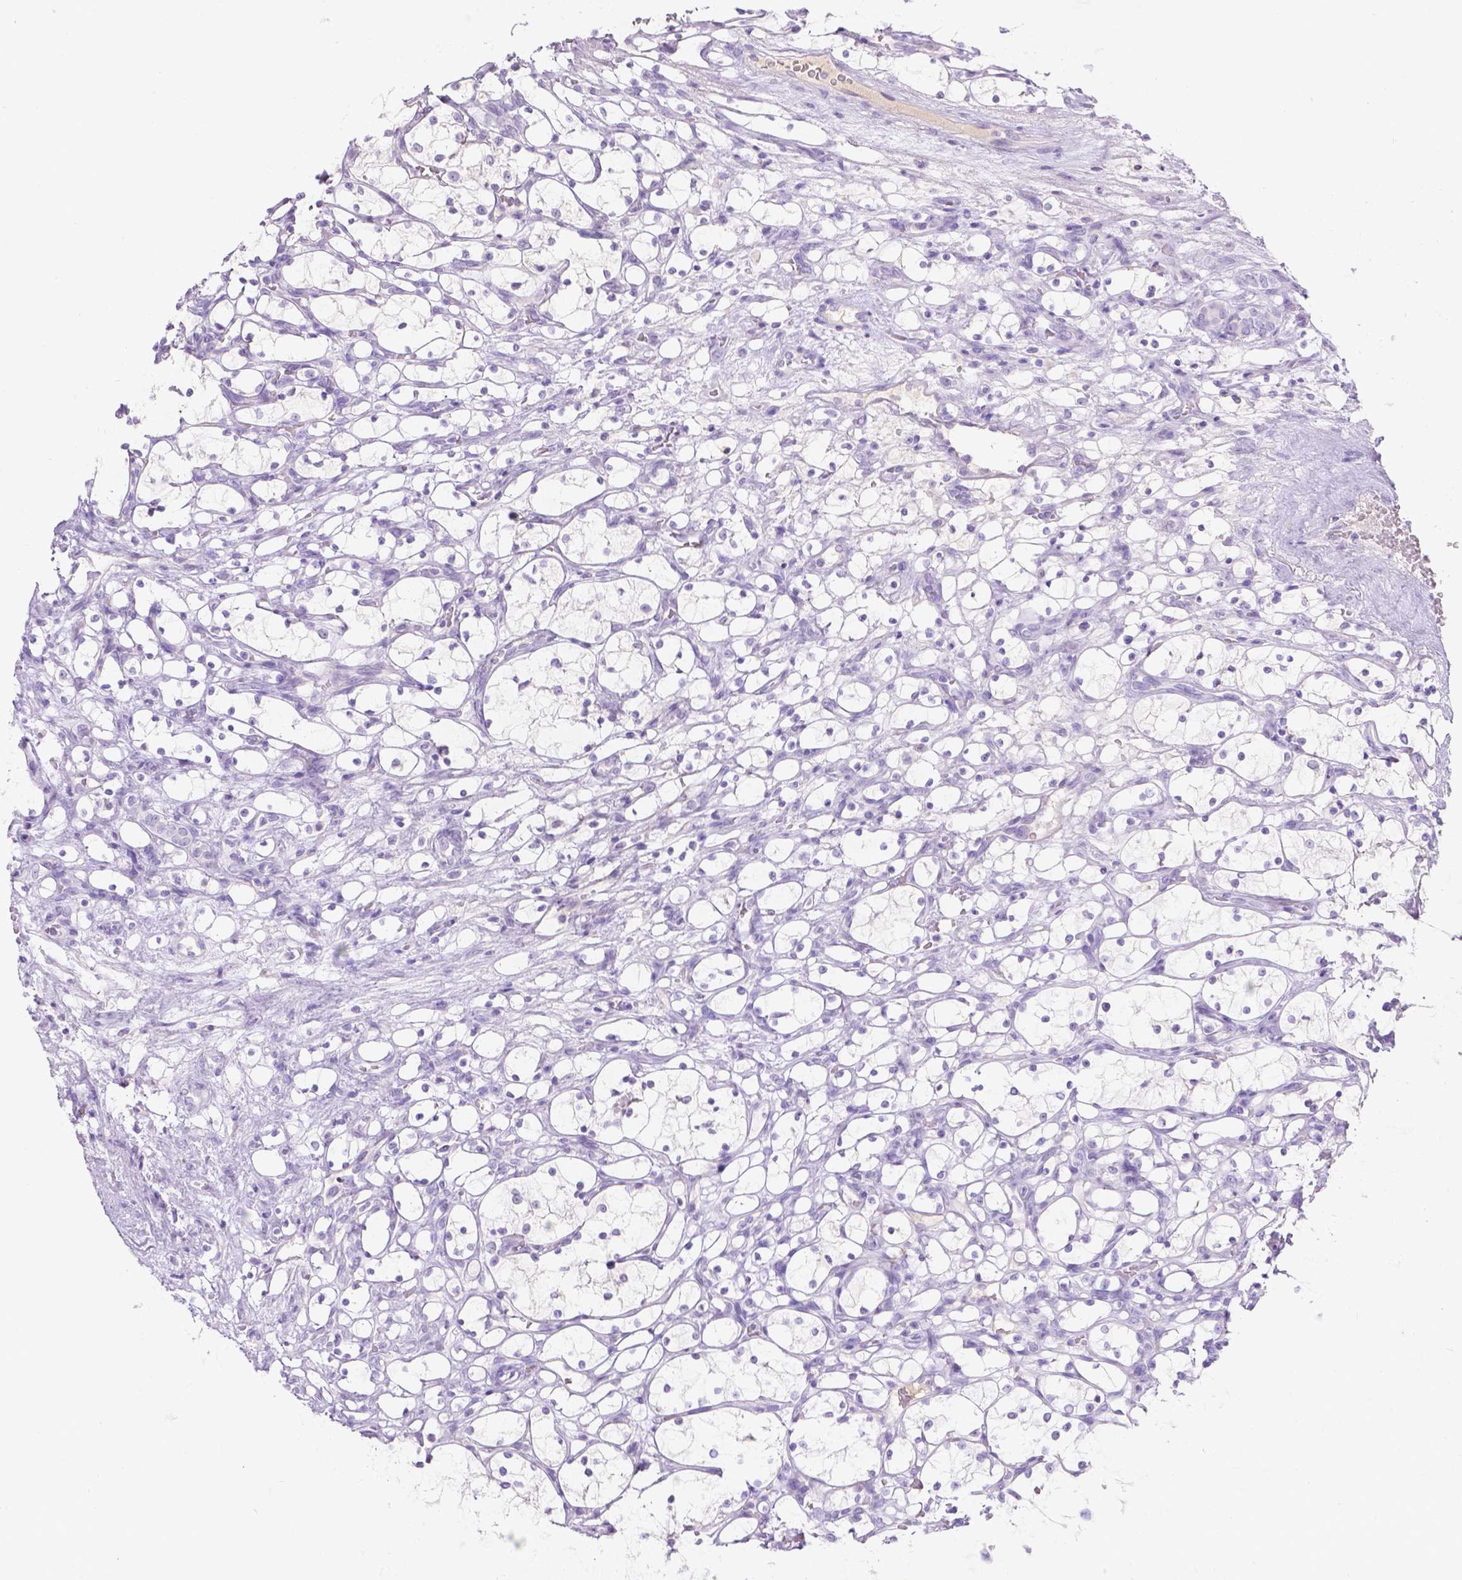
{"staining": {"intensity": "negative", "quantity": "none", "location": "none"}, "tissue": "renal cancer", "cell_type": "Tumor cells", "image_type": "cancer", "snomed": [{"axis": "morphology", "description": "Adenocarcinoma, NOS"}, {"axis": "topography", "description": "Kidney"}], "caption": "Tumor cells show no significant positivity in adenocarcinoma (renal).", "gene": "GAL3ST2", "patient": {"sex": "female", "age": 69}}